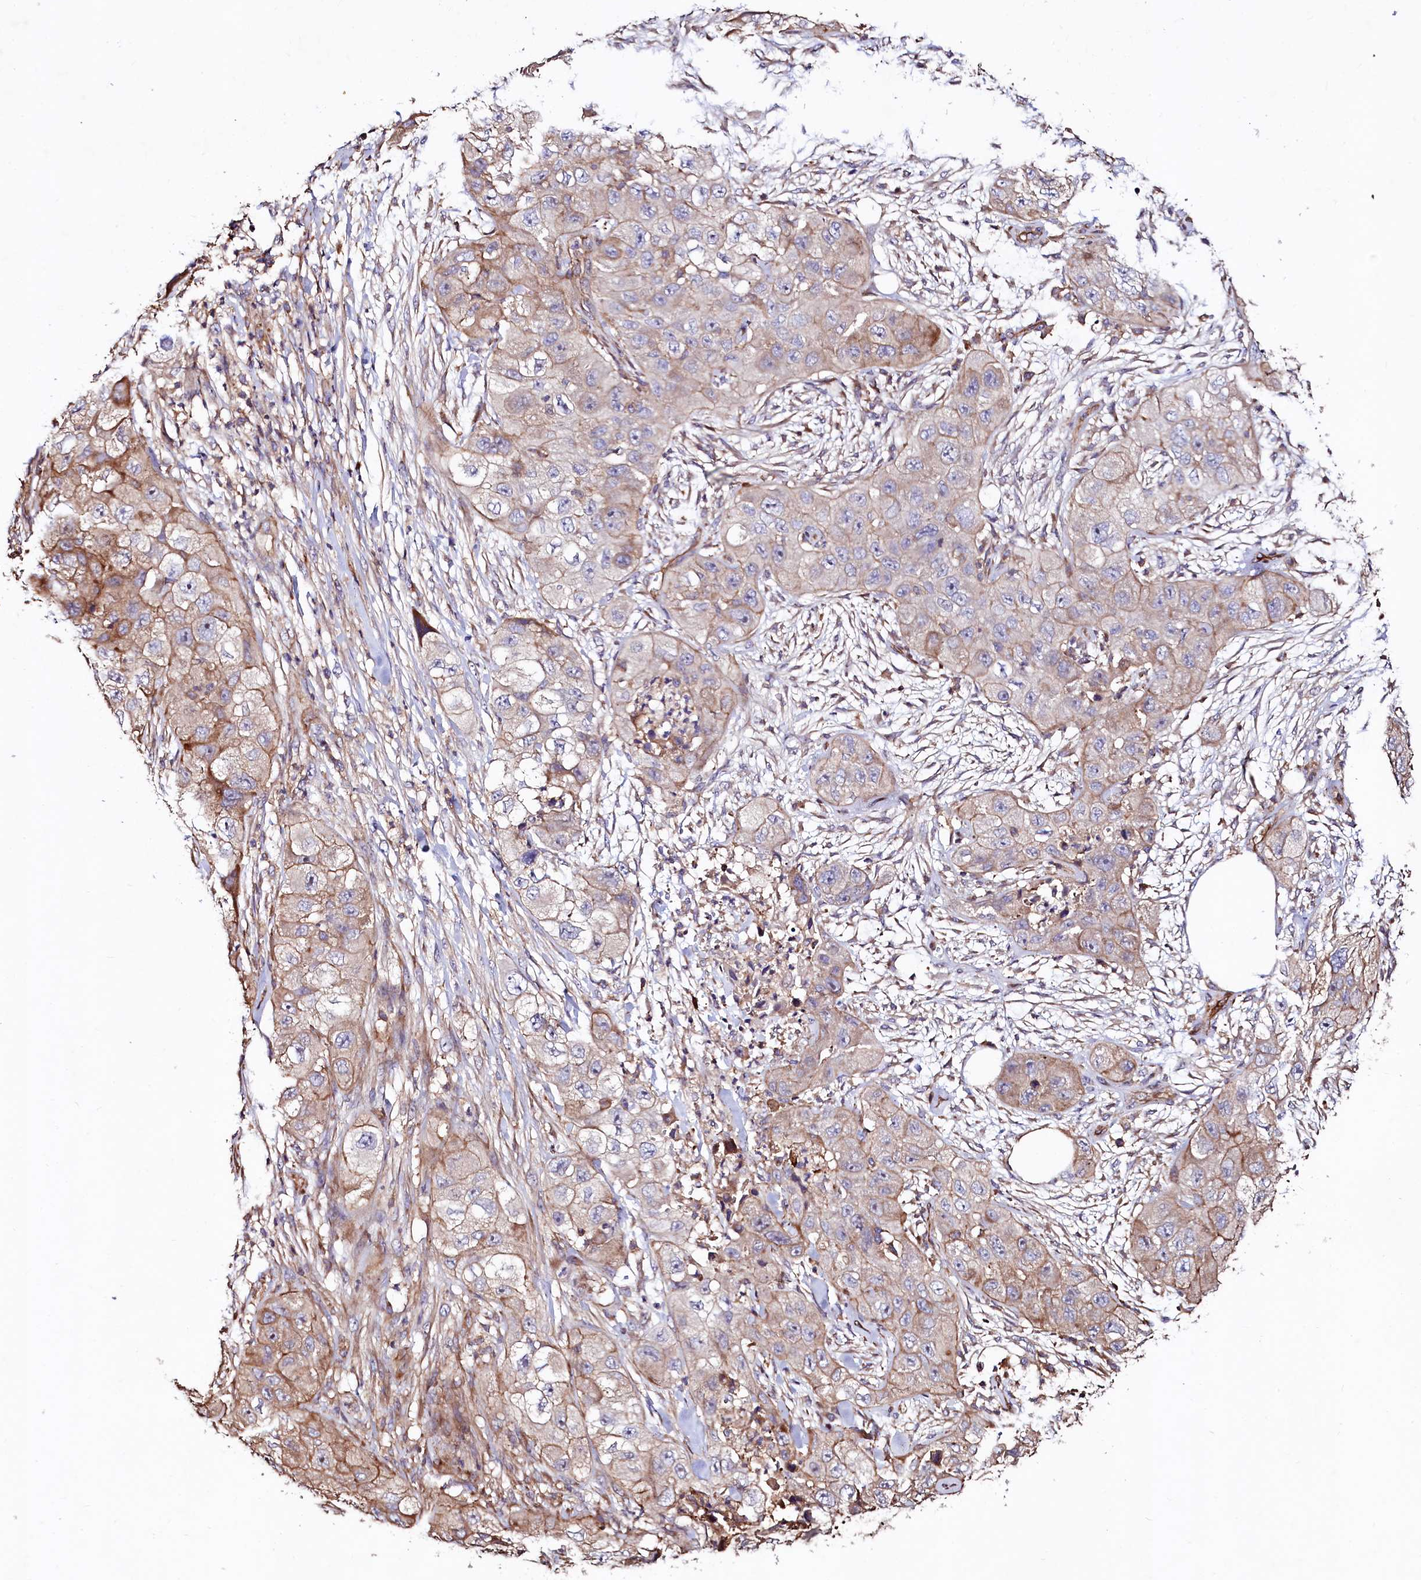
{"staining": {"intensity": "weak", "quantity": ">75%", "location": "cytoplasmic/membranous"}, "tissue": "skin cancer", "cell_type": "Tumor cells", "image_type": "cancer", "snomed": [{"axis": "morphology", "description": "Squamous cell carcinoma, NOS"}, {"axis": "topography", "description": "Skin"}, {"axis": "topography", "description": "Subcutis"}], "caption": "Immunohistochemical staining of skin squamous cell carcinoma shows weak cytoplasmic/membranous protein staining in about >75% of tumor cells.", "gene": "KLHDC4", "patient": {"sex": "male", "age": 73}}